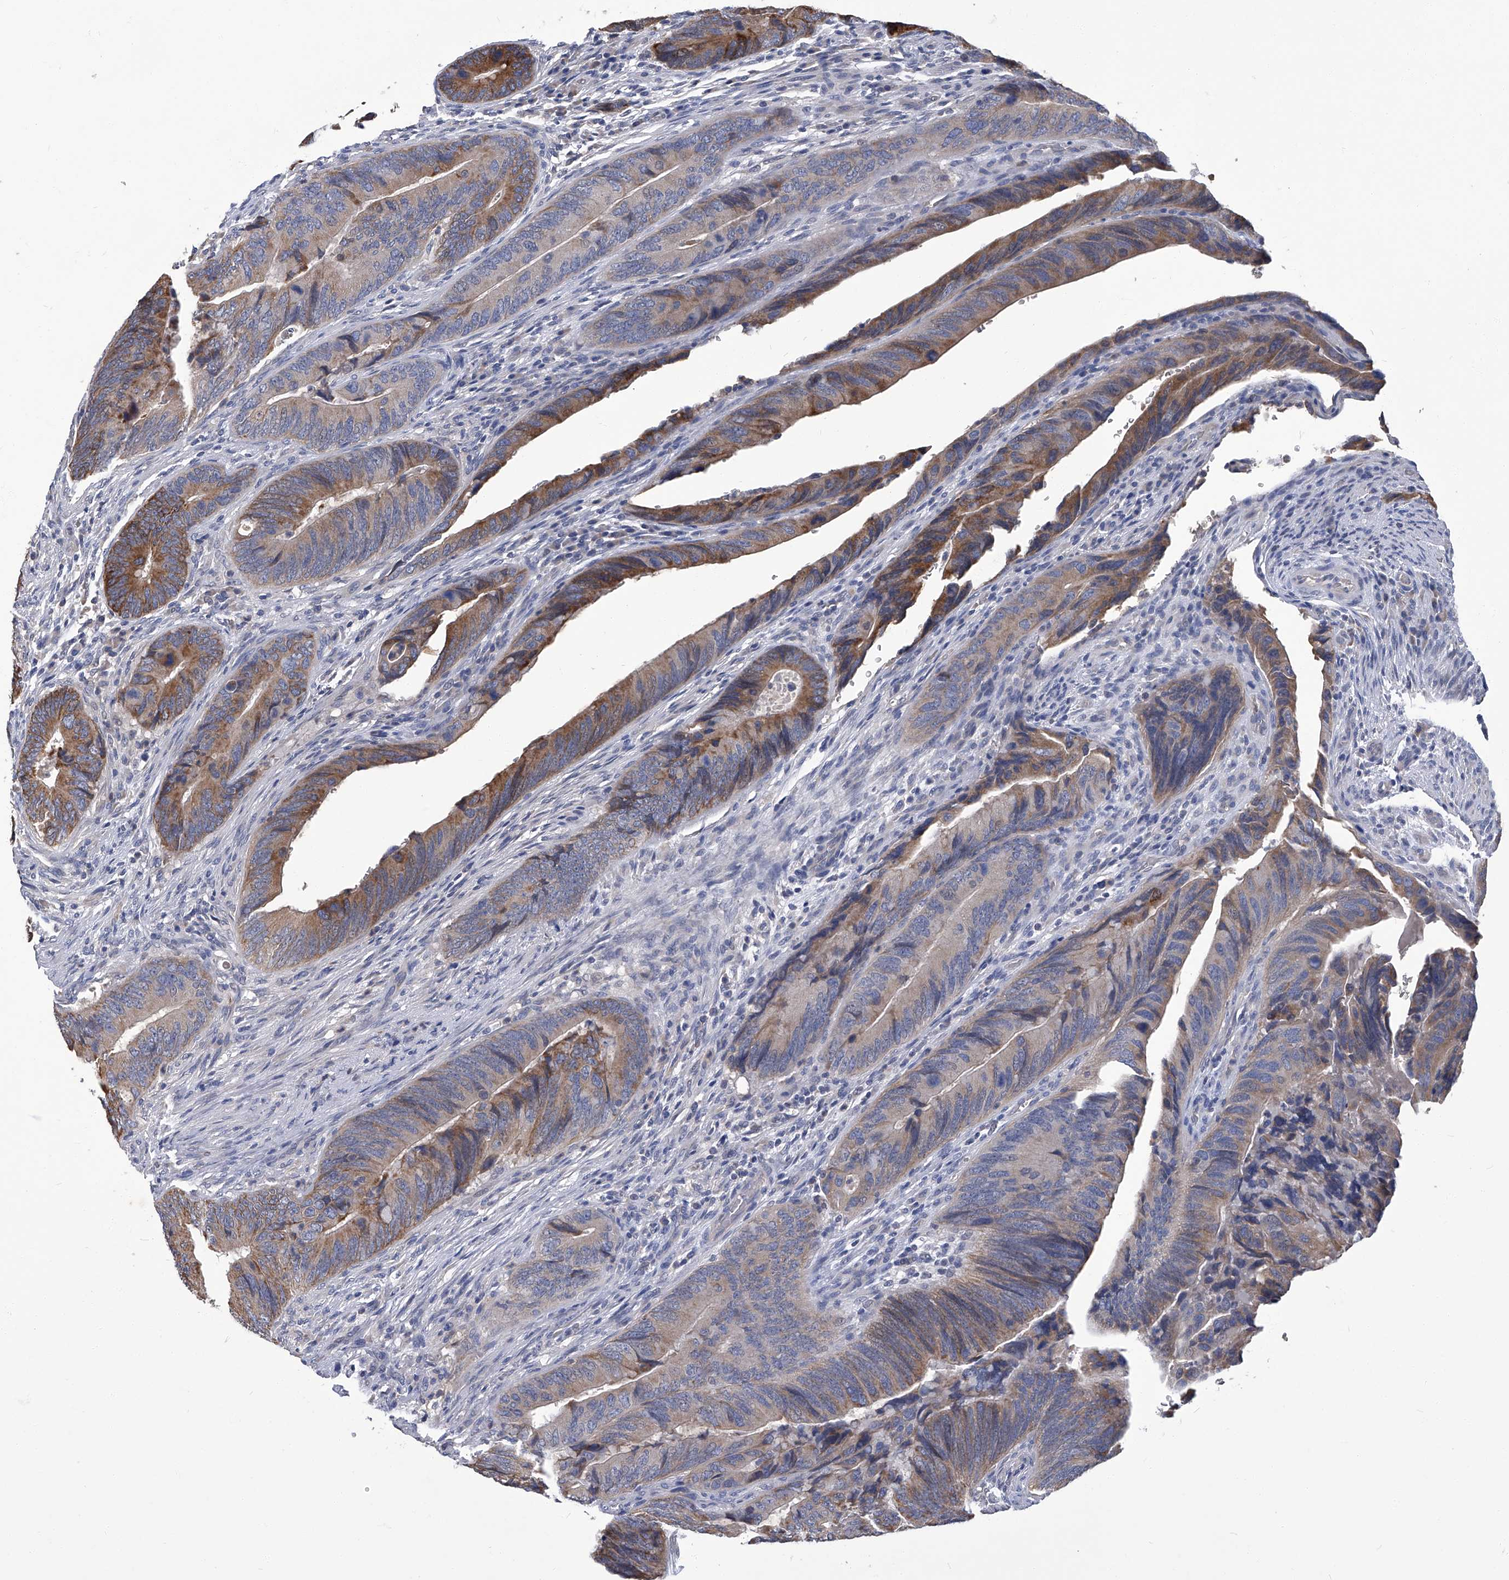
{"staining": {"intensity": "moderate", "quantity": "25%-75%", "location": "cytoplasmic/membranous"}, "tissue": "colorectal cancer", "cell_type": "Tumor cells", "image_type": "cancer", "snomed": [{"axis": "morphology", "description": "Normal tissue, NOS"}, {"axis": "morphology", "description": "Adenocarcinoma, NOS"}, {"axis": "topography", "description": "Colon"}], "caption": "A medium amount of moderate cytoplasmic/membranous expression is appreciated in about 25%-75% of tumor cells in colorectal cancer (adenocarcinoma) tissue.", "gene": "TGFBR1", "patient": {"sex": "male", "age": 56}}